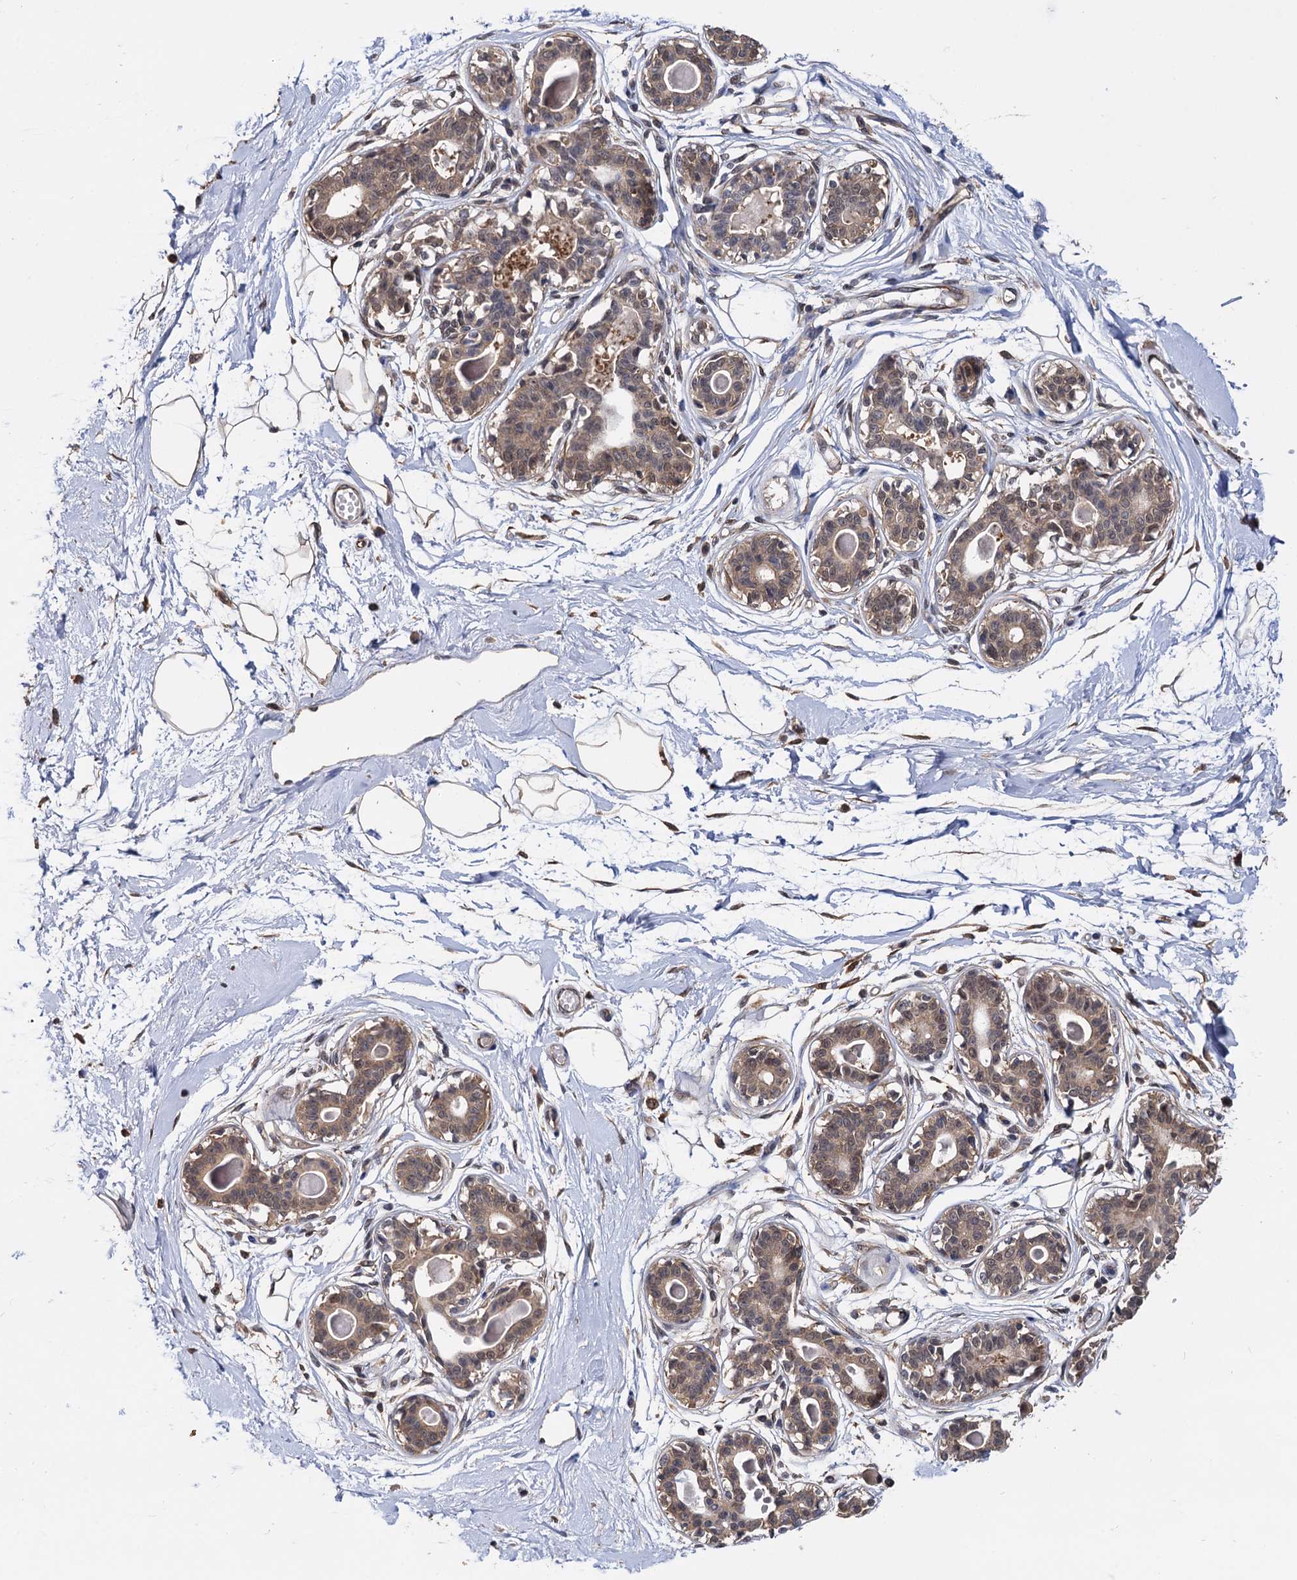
{"staining": {"intensity": "weak", "quantity": ">75%", "location": "cytoplasmic/membranous"}, "tissue": "breast", "cell_type": "Adipocytes", "image_type": "normal", "snomed": [{"axis": "morphology", "description": "Normal tissue, NOS"}, {"axis": "topography", "description": "Breast"}], "caption": "The histopathology image displays a brown stain indicating the presence of a protein in the cytoplasmic/membranous of adipocytes in breast.", "gene": "PSMD4", "patient": {"sex": "female", "age": 45}}